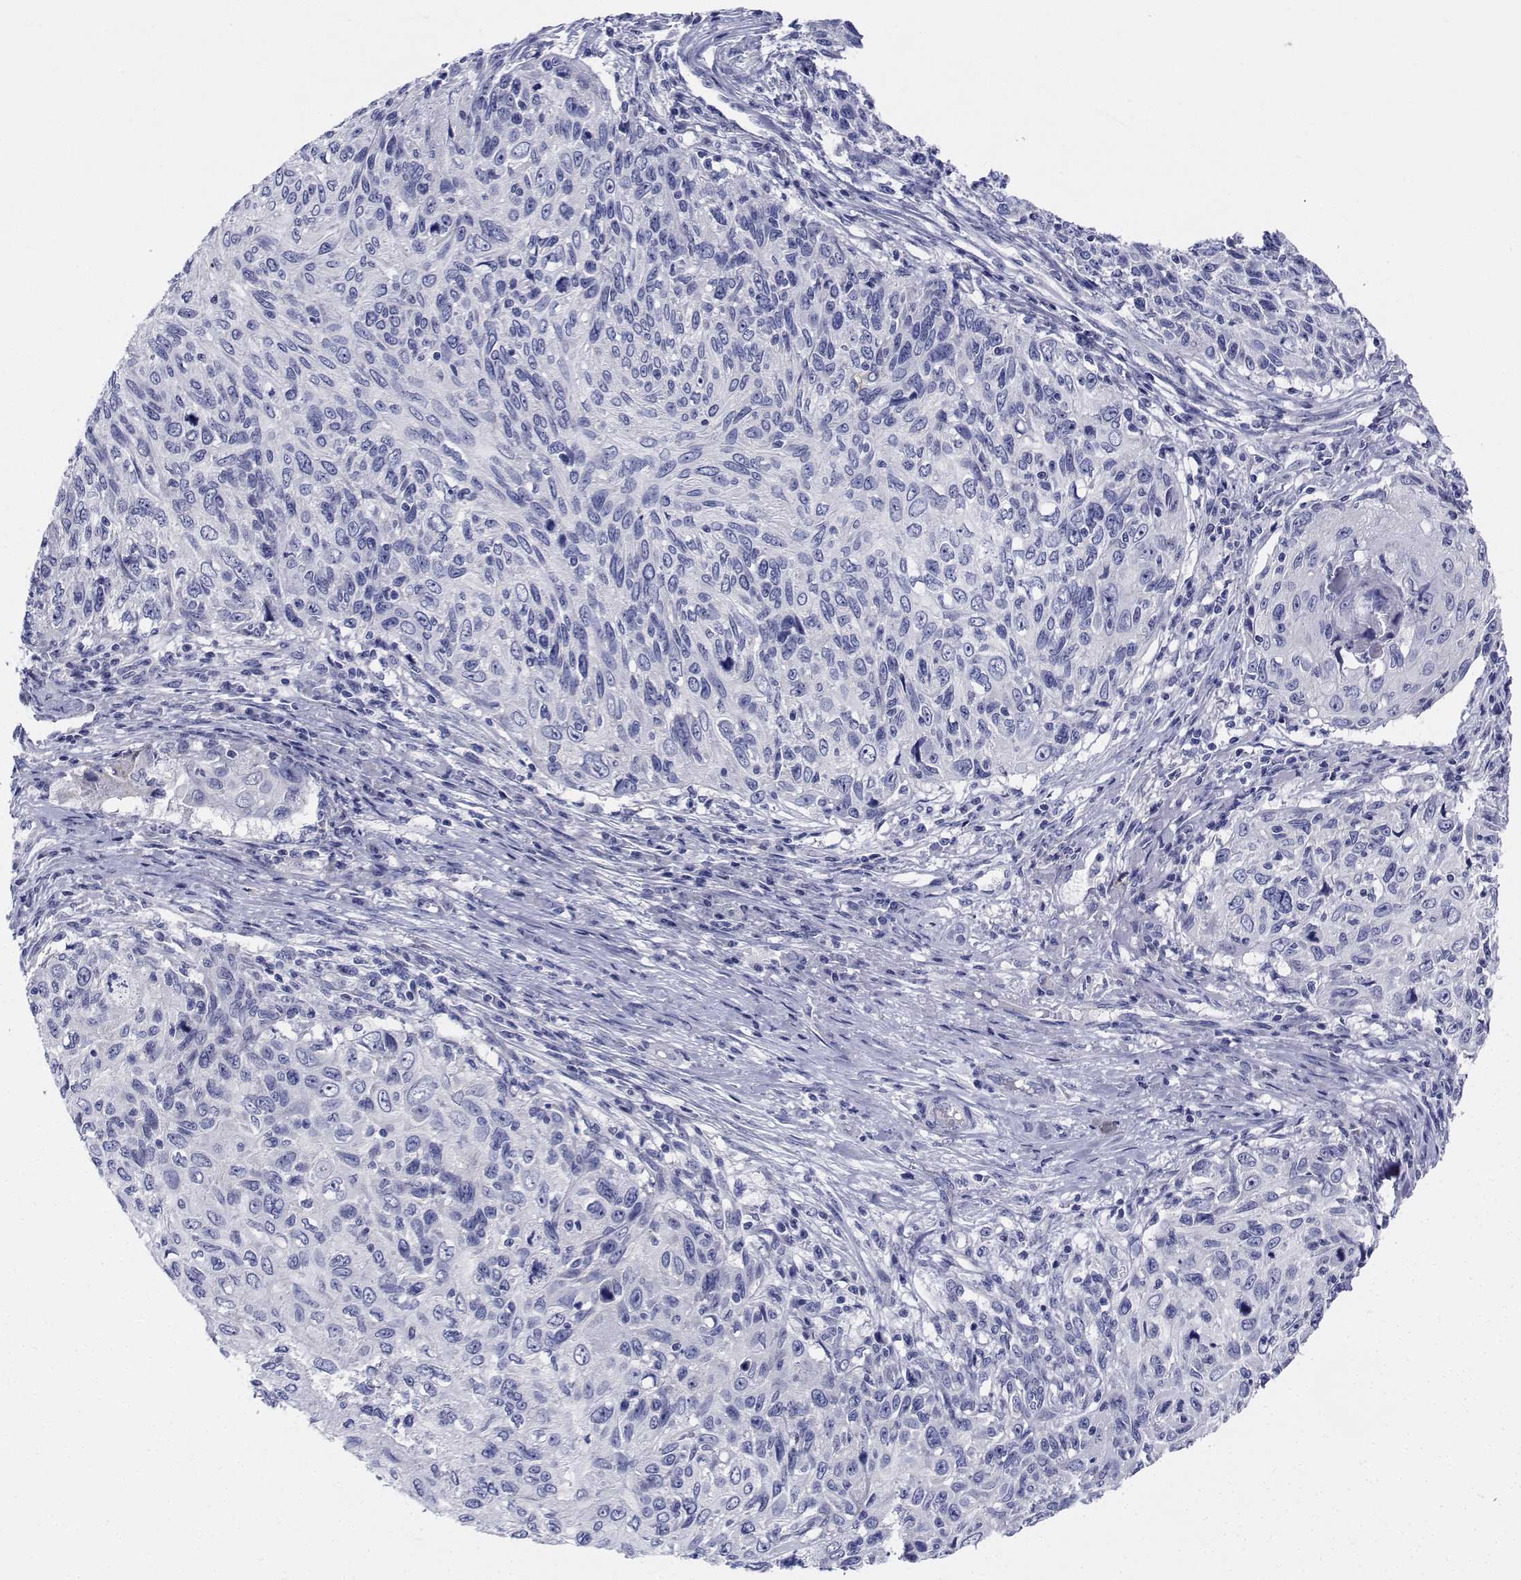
{"staining": {"intensity": "negative", "quantity": "none", "location": "none"}, "tissue": "skin cancer", "cell_type": "Tumor cells", "image_type": "cancer", "snomed": [{"axis": "morphology", "description": "Squamous cell carcinoma, NOS"}, {"axis": "topography", "description": "Skin"}], "caption": "A histopathology image of human skin cancer is negative for staining in tumor cells.", "gene": "CDHR3", "patient": {"sex": "male", "age": 92}}